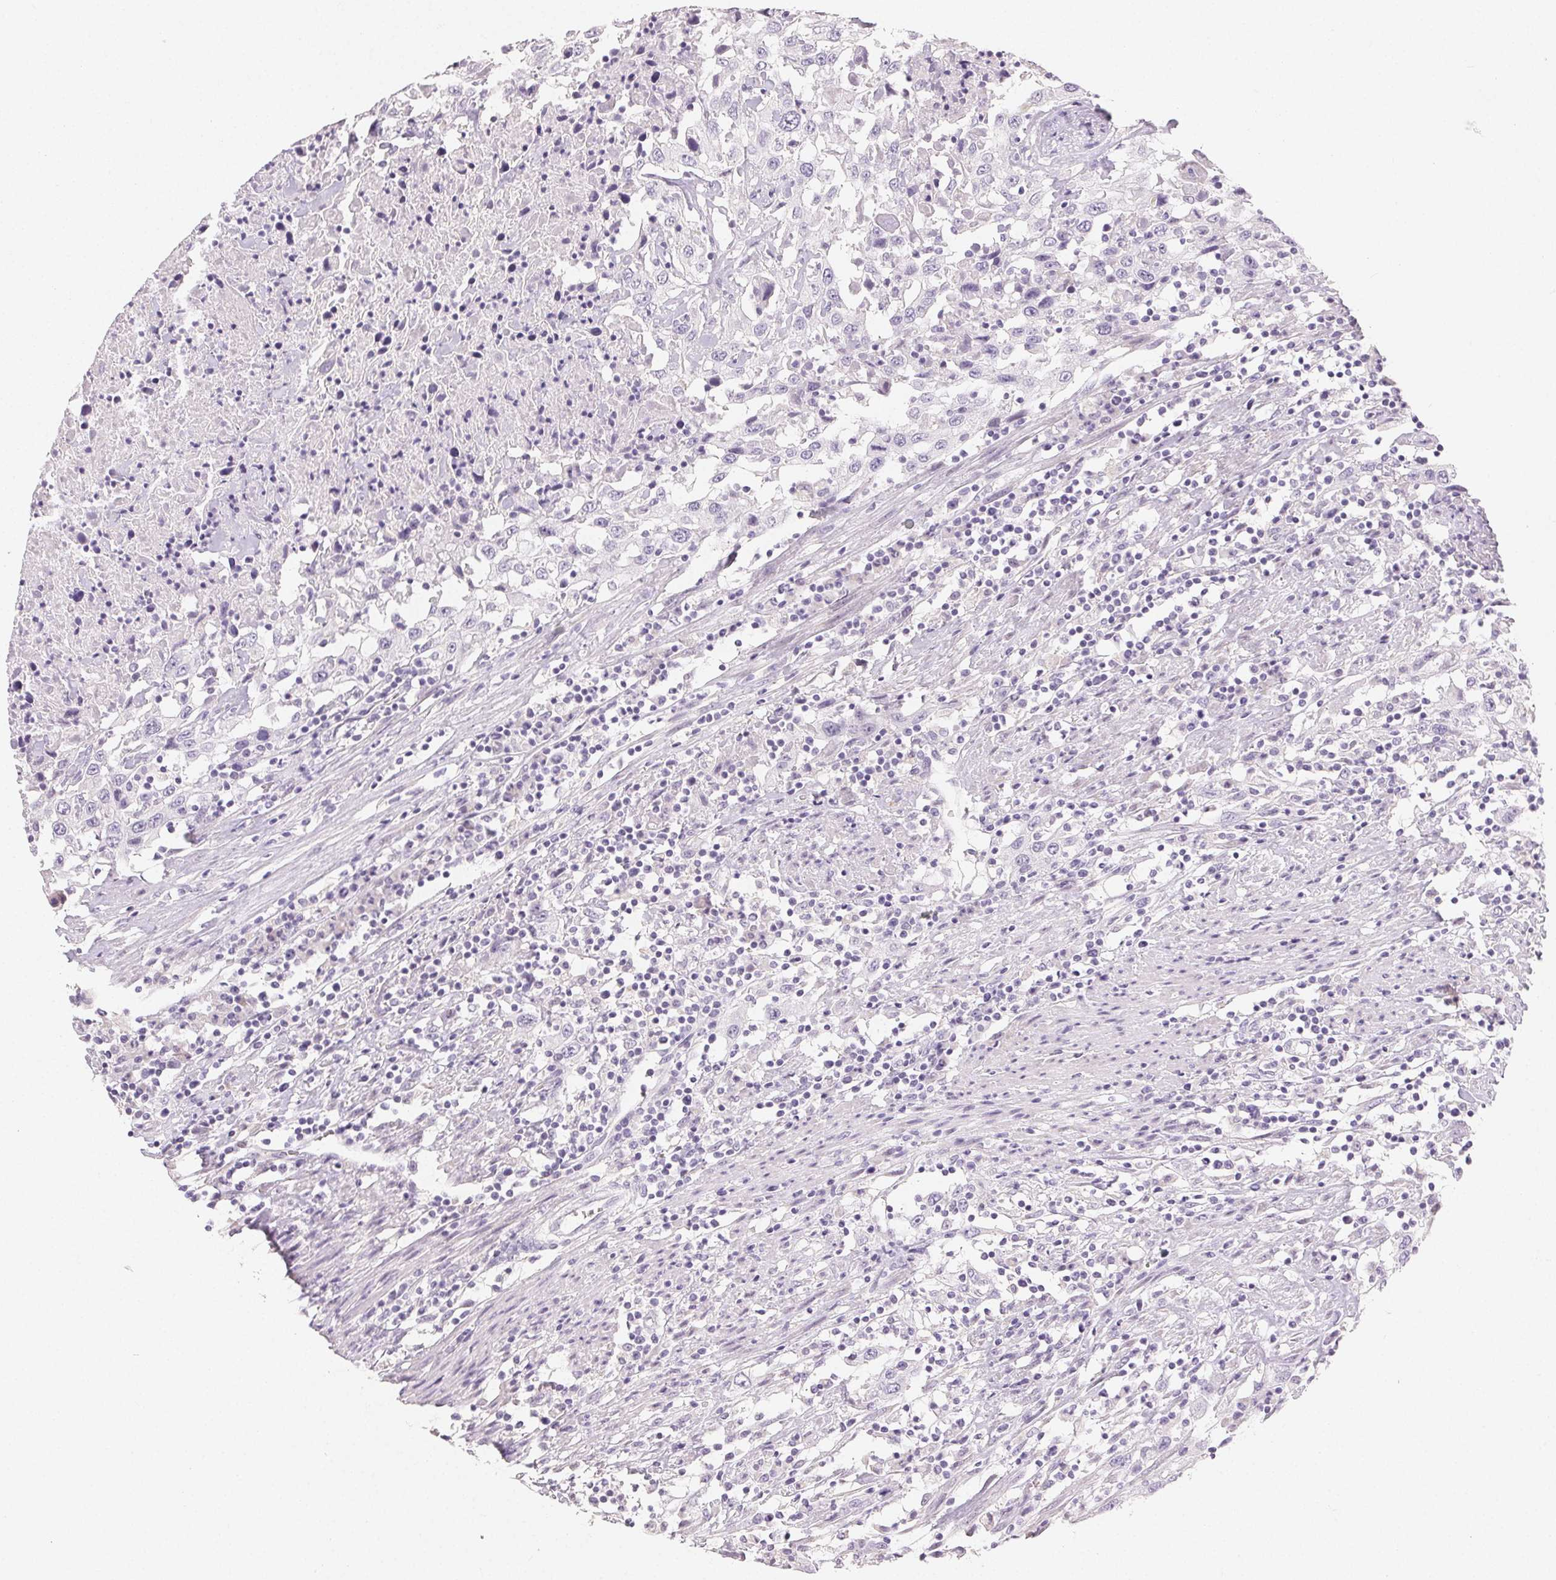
{"staining": {"intensity": "negative", "quantity": "none", "location": "none"}, "tissue": "urothelial cancer", "cell_type": "Tumor cells", "image_type": "cancer", "snomed": [{"axis": "morphology", "description": "Urothelial carcinoma, High grade"}, {"axis": "topography", "description": "Urinary bladder"}], "caption": "The histopathology image displays no significant expression in tumor cells of urothelial cancer.", "gene": "MIOX", "patient": {"sex": "male", "age": 61}}